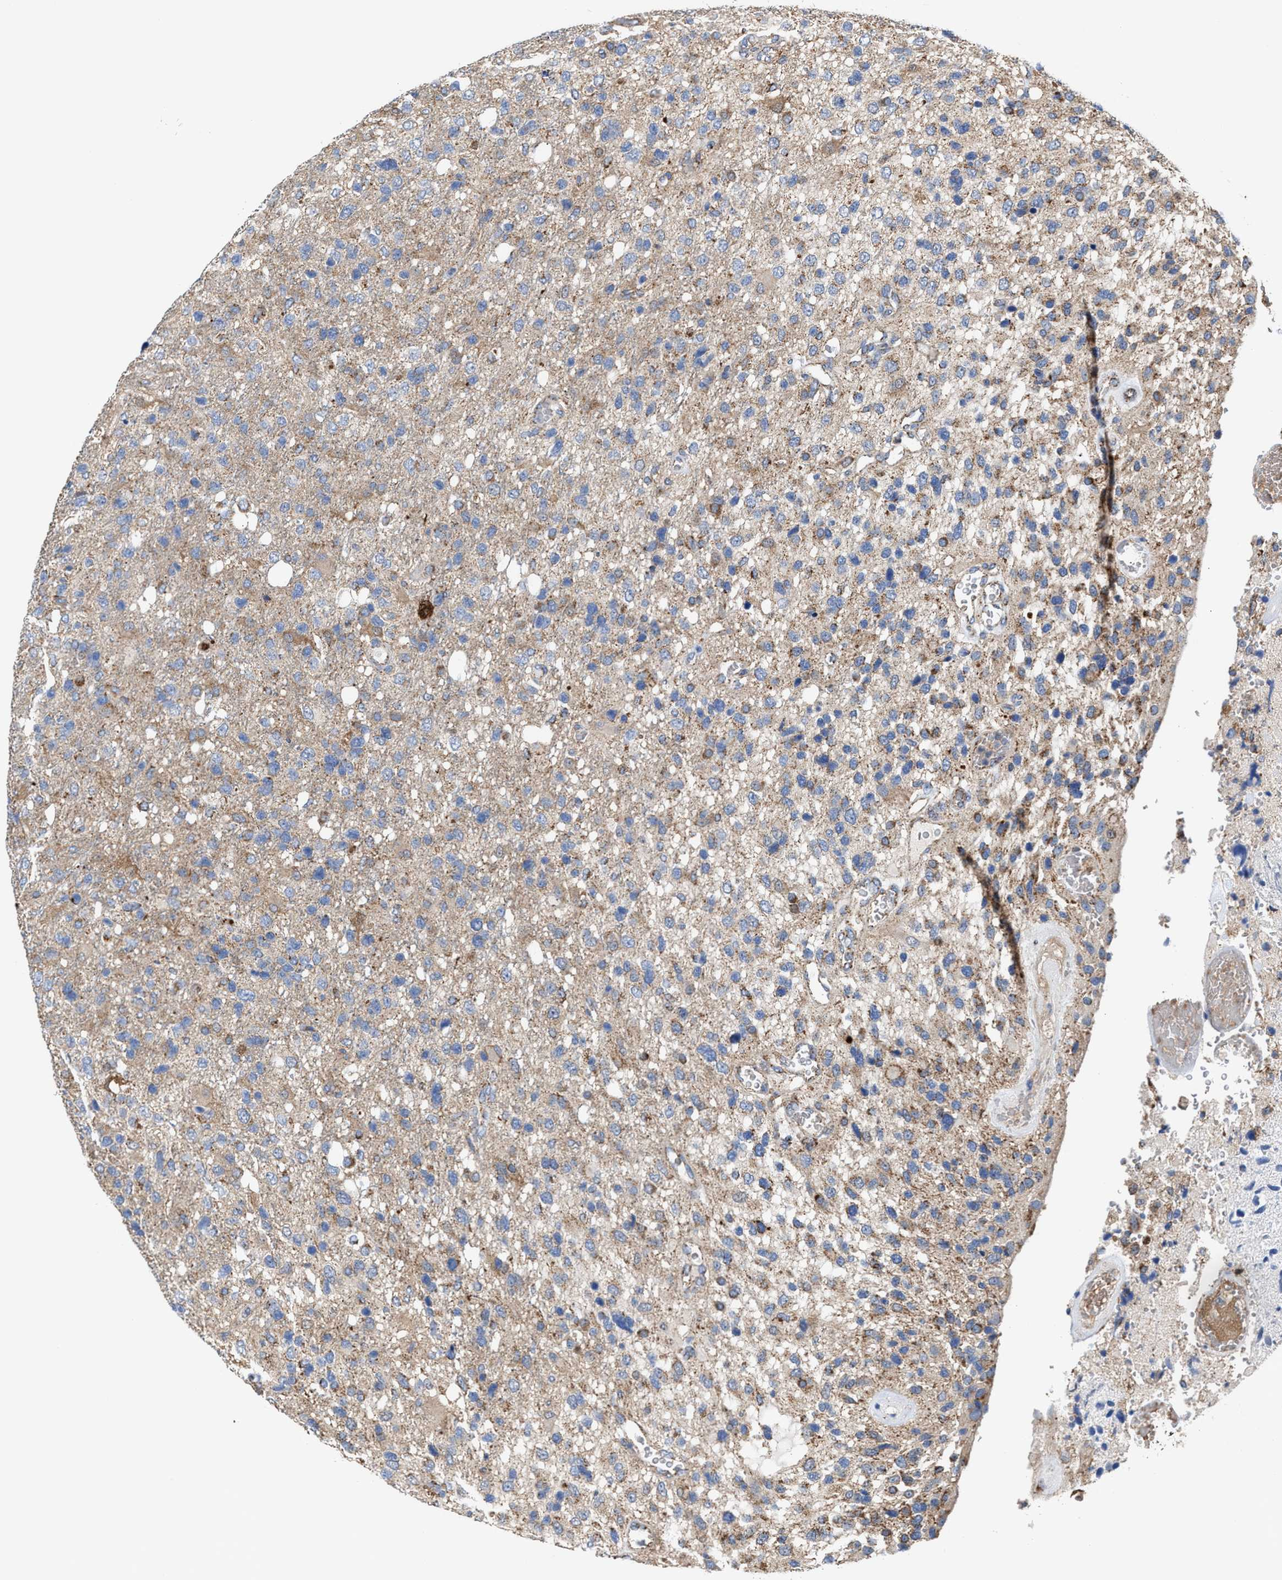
{"staining": {"intensity": "moderate", "quantity": "25%-75%", "location": "cytoplasmic/membranous"}, "tissue": "glioma", "cell_type": "Tumor cells", "image_type": "cancer", "snomed": [{"axis": "morphology", "description": "Glioma, malignant, High grade"}, {"axis": "topography", "description": "Brain"}], "caption": "Glioma tissue demonstrates moderate cytoplasmic/membranous staining in approximately 25%-75% of tumor cells (Stains: DAB in brown, nuclei in blue, Microscopy: brightfield microscopy at high magnification).", "gene": "MECR", "patient": {"sex": "female", "age": 58}}